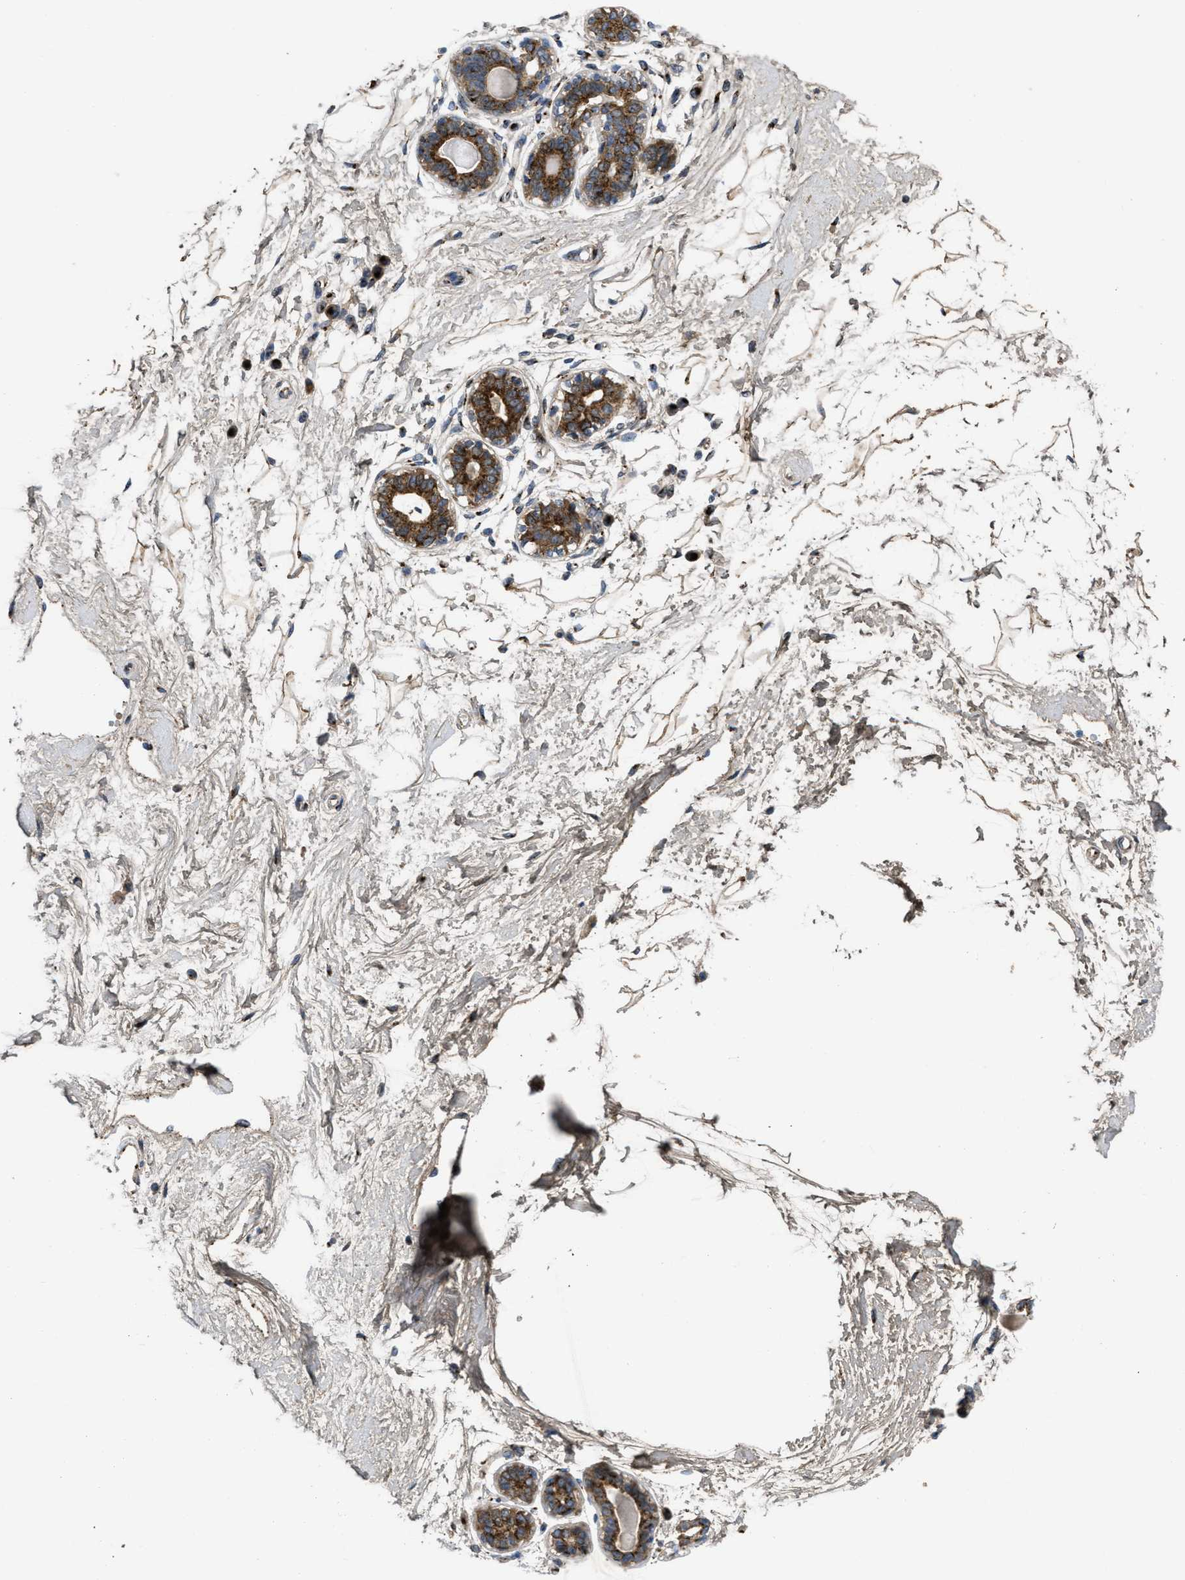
{"staining": {"intensity": "moderate", "quantity": ">75%", "location": "cytoplasmic/membranous"}, "tissue": "breast", "cell_type": "Adipocytes", "image_type": "normal", "snomed": [{"axis": "morphology", "description": "Normal tissue, NOS"}, {"axis": "topography", "description": "Breast"}], "caption": "Unremarkable breast reveals moderate cytoplasmic/membranous expression in approximately >75% of adipocytes The staining was performed using DAB (3,3'-diaminobenzidine), with brown indicating positive protein expression. Nuclei are stained blue with hematoxylin..", "gene": "ZNF70", "patient": {"sex": "female", "age": 45}}